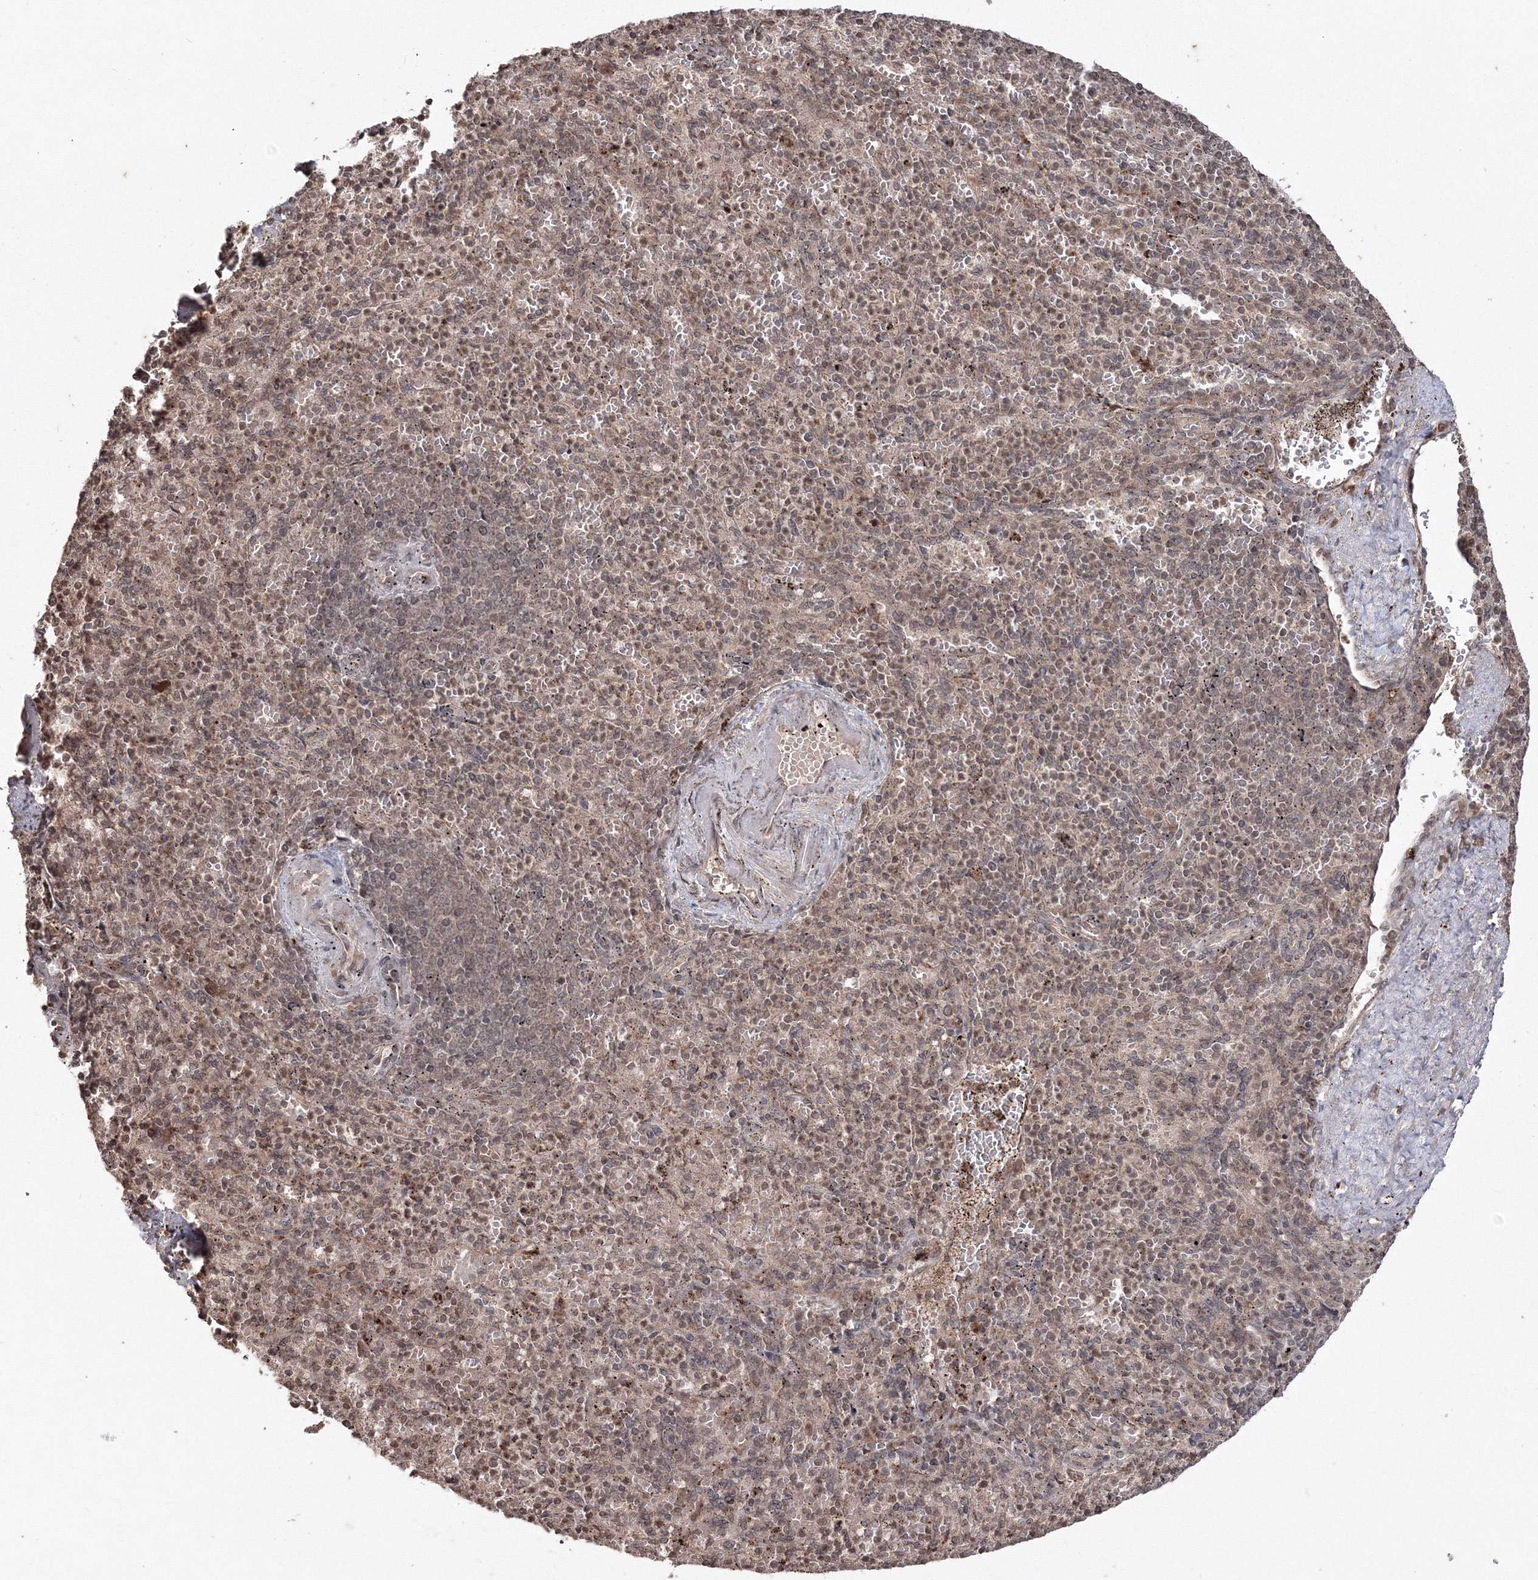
{"staining": {"intensity": "moderate", "quantity": "25%-75%", "location": "nuclear"}, "tissue": "spleen", "cell_type": "Cells in red pulp", "image_type": "normal", "snomed": [{"axis": "morphology", "description": "Normal tissue, NOS"}, {"axis": "topography", "description": "Spleen"}], "caption": "Normal spleen was stained to show a protein in brown. There is medium levels of moderate nuclear positivity in about 25%-75% of cells in red pulp. The protein is stained brown, and the nuclei are stained in blue (DAB (3,3'-diaminobenzidine) IHC with brightfield microscopy, high magnification).", "gene": "PEX13", "patient": {"sex": "female", "age": 74}}